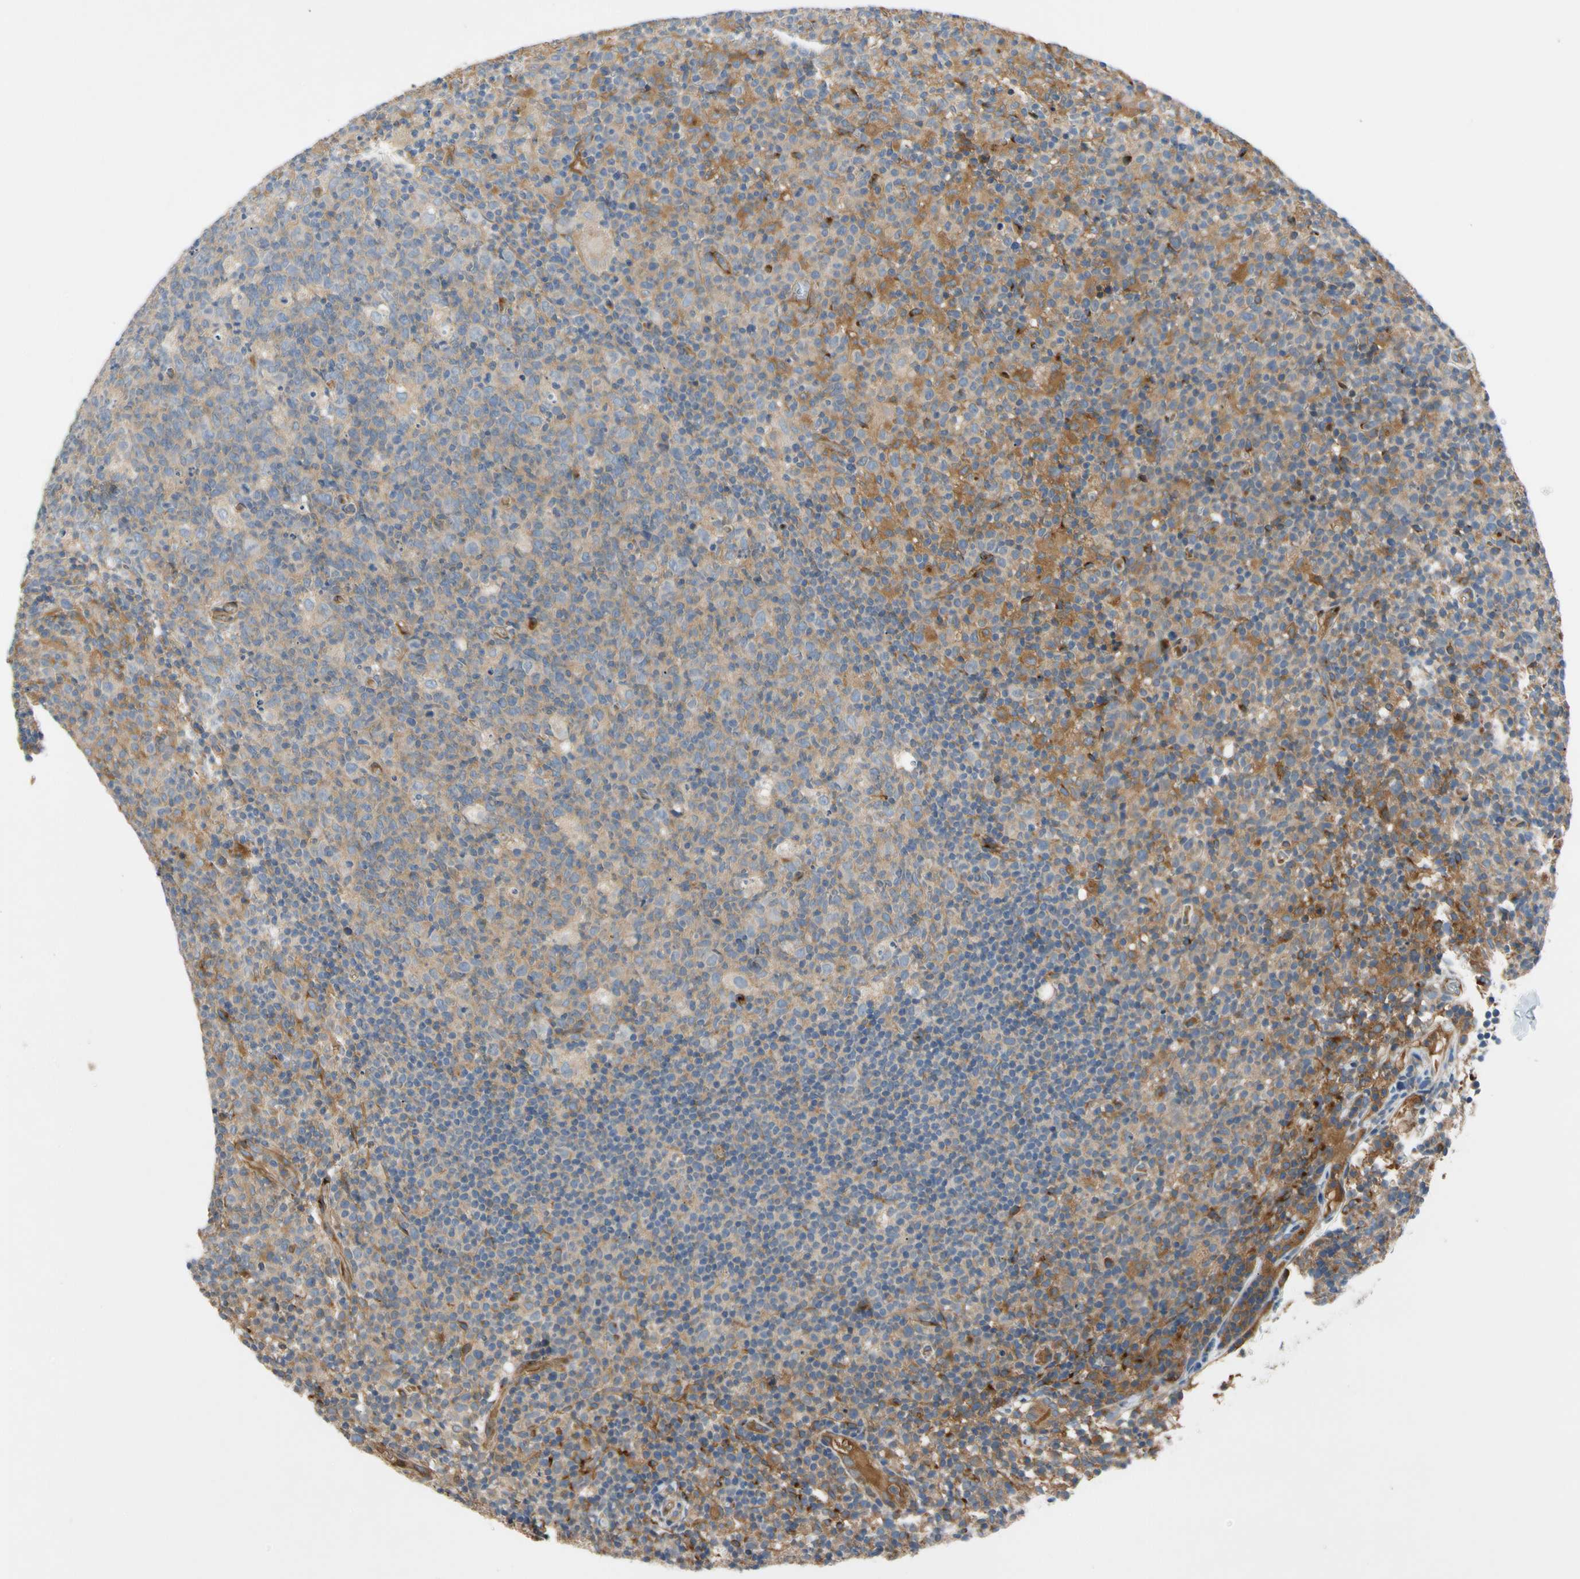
{"staining": {"intensity": "moderate", "quantity": ">75%", "location": "cytoplasmic/membranous"}, "tissue": "lymph node", "cell_type": "Germinal center cells", "image_type": "normal", "snomed": [{"axis": "morphology", "description": "Normal tissue, NOS"}, {"axis": "morphology", "description": "Inflammation, NOS"}, {"axis": "topography", "description": "Lymph node"}], "caption": "Immunohistochemistry (IHC) image of benign lymph node: human lymph node stained using IHC demonstrates medium levels of moderate protein expression localized specifically in the cytoplasmic/membranous of germinal center cells, appearing as a cytoplasmic/membranous brown color.", "gene": "ENTREP3", "patient": {"sex": "male", "age": 55}}